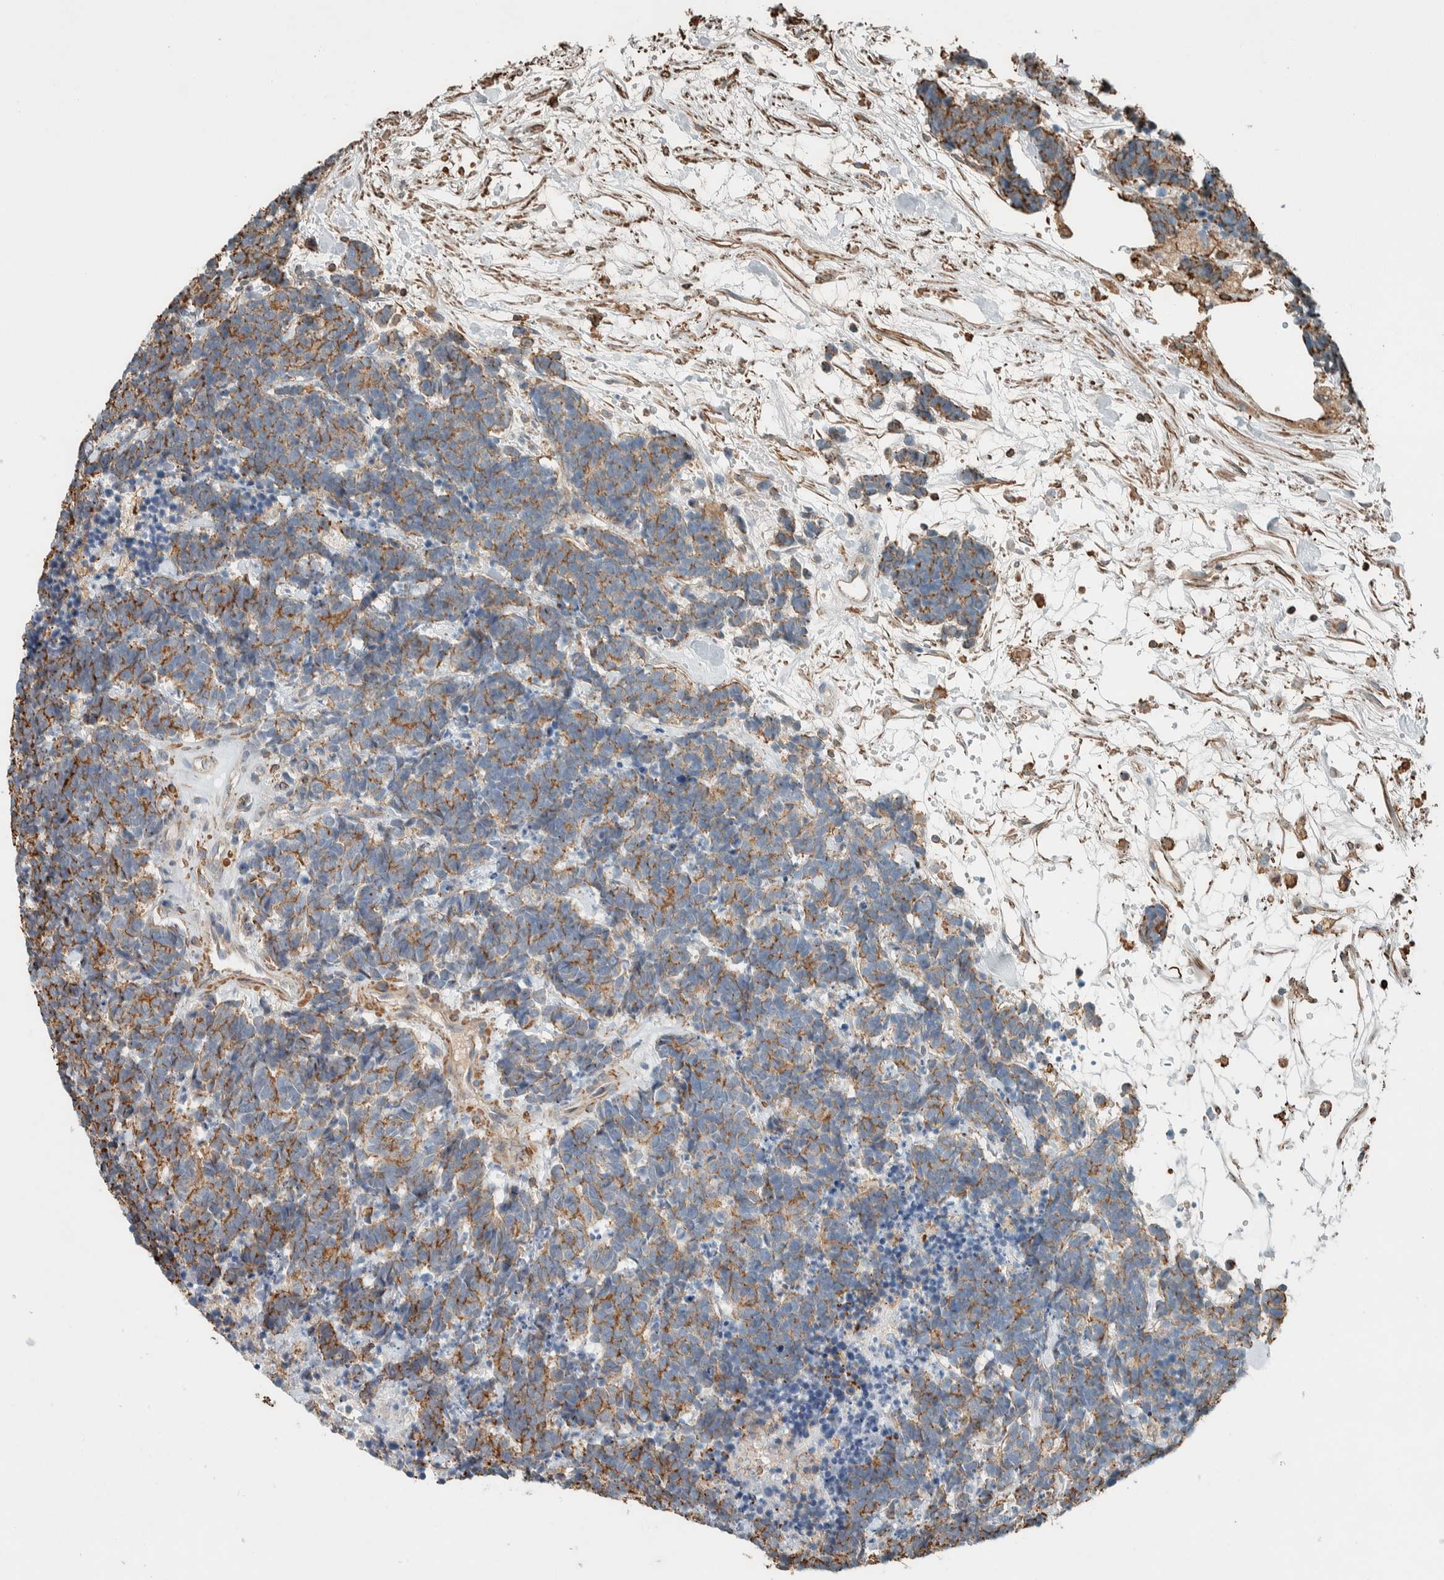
{"staining": {"intensity": "moderate", "quantity": ">75%", "location": "cytoplasmic/membranous"}, "tissue": "carcinoid", "cell_type": "Tumor cells", "image_type": "cancer", "snomed": [{"axis": "morphology", "description": "Carcinoma, NOS"}, {"axis": "morphology", "description": "Carcinoid, malignant, NOS"}, {"axis": "topography", "description": "Urinary bladder"}], "caption": "Tumor cells reveal medium levels of moderate cytoplasmic/membranous expression in about >75% of cells in carcinoma.", "gene": "CTBP2", "patient": {"sex": "male", "age": 57}}